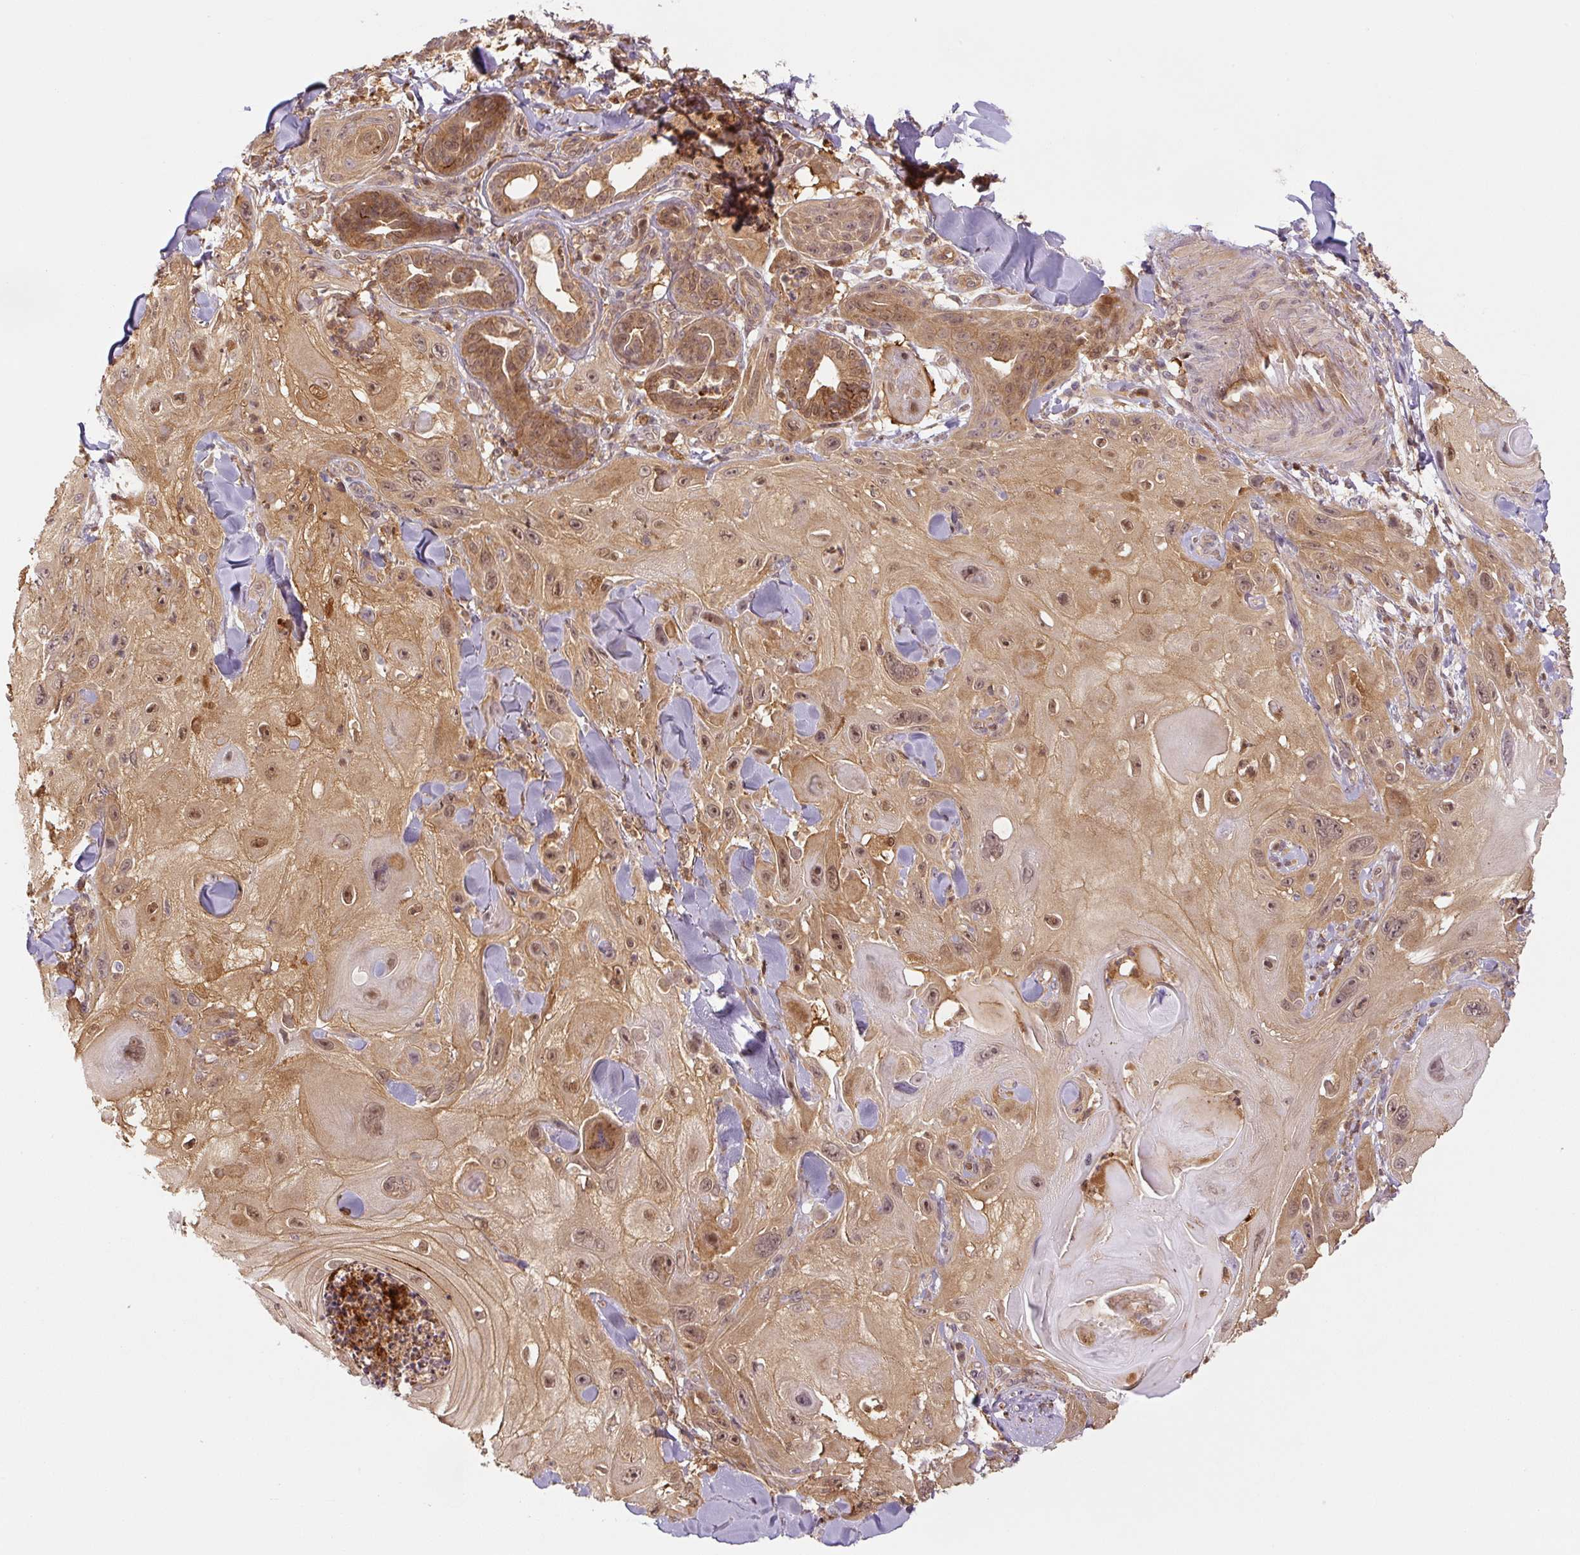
{"staining": {"intensity": "moderate", "quantity": ">75%", "location": "cytoplasmic/membranous,nuclear"}, "tissue": "skin cancer", "cell_type": "Tumor cells", "image_type": "cancer", "snomed": [{"axis": "morphology", "description": "Normal tissue, NOS"}, {"axis": "morphology", "description": "Squamous cell carcinoma, NOS"}, {"axis": "topography", "description": "Skin"}], "caption": "Protein staining reveals moderate cytoplasmic/membranous and nuclear staining in approximately >75% of tumor cells in skin squamous cell carcinoma.", "gene": "ZSWIM7", "patient": {"sex": "male", "age": 72}}